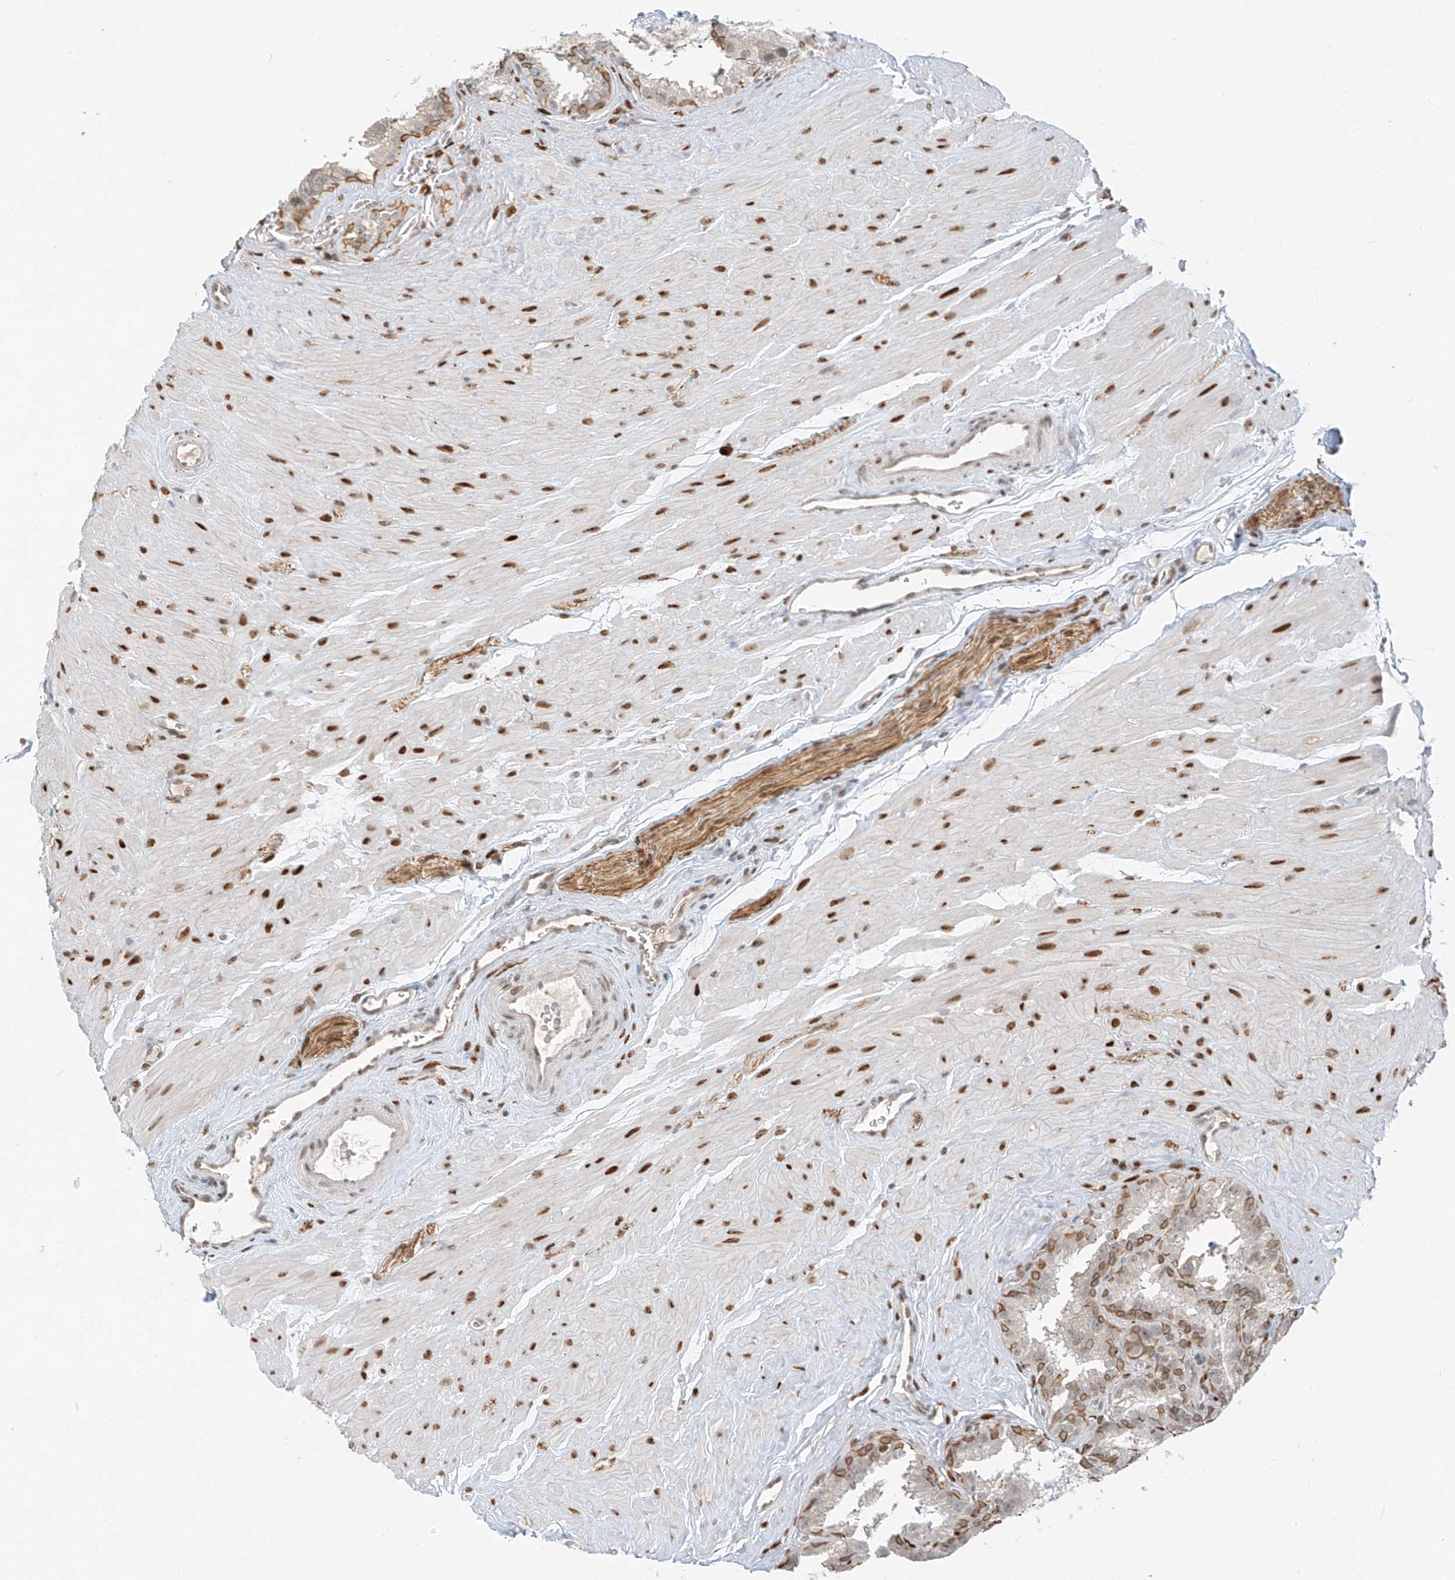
{"staining": {"intensity": "moderate", "quantity": "<25%", "location": "cytoplasmic/membranous"}, "tissue": "seminal vesicle", "cell_type": "Glandular cells", "image_type": "normal", "snomed": [{"axis": "morphology", "description": "Normal tissue, NOS"}, {"axis": "topography", "description": "Prostate"}, {"axis": "topography", "description": "Seminal veicle"}], "caption": "Brown immunohistochemical staining in unremarkable human seminal vesicle exhibits moderate cytoplasmic/membranous staining in about <25% of glandular cells.", "gene": "ZNF774", "patient": {"sex": "male", "age": 59}}